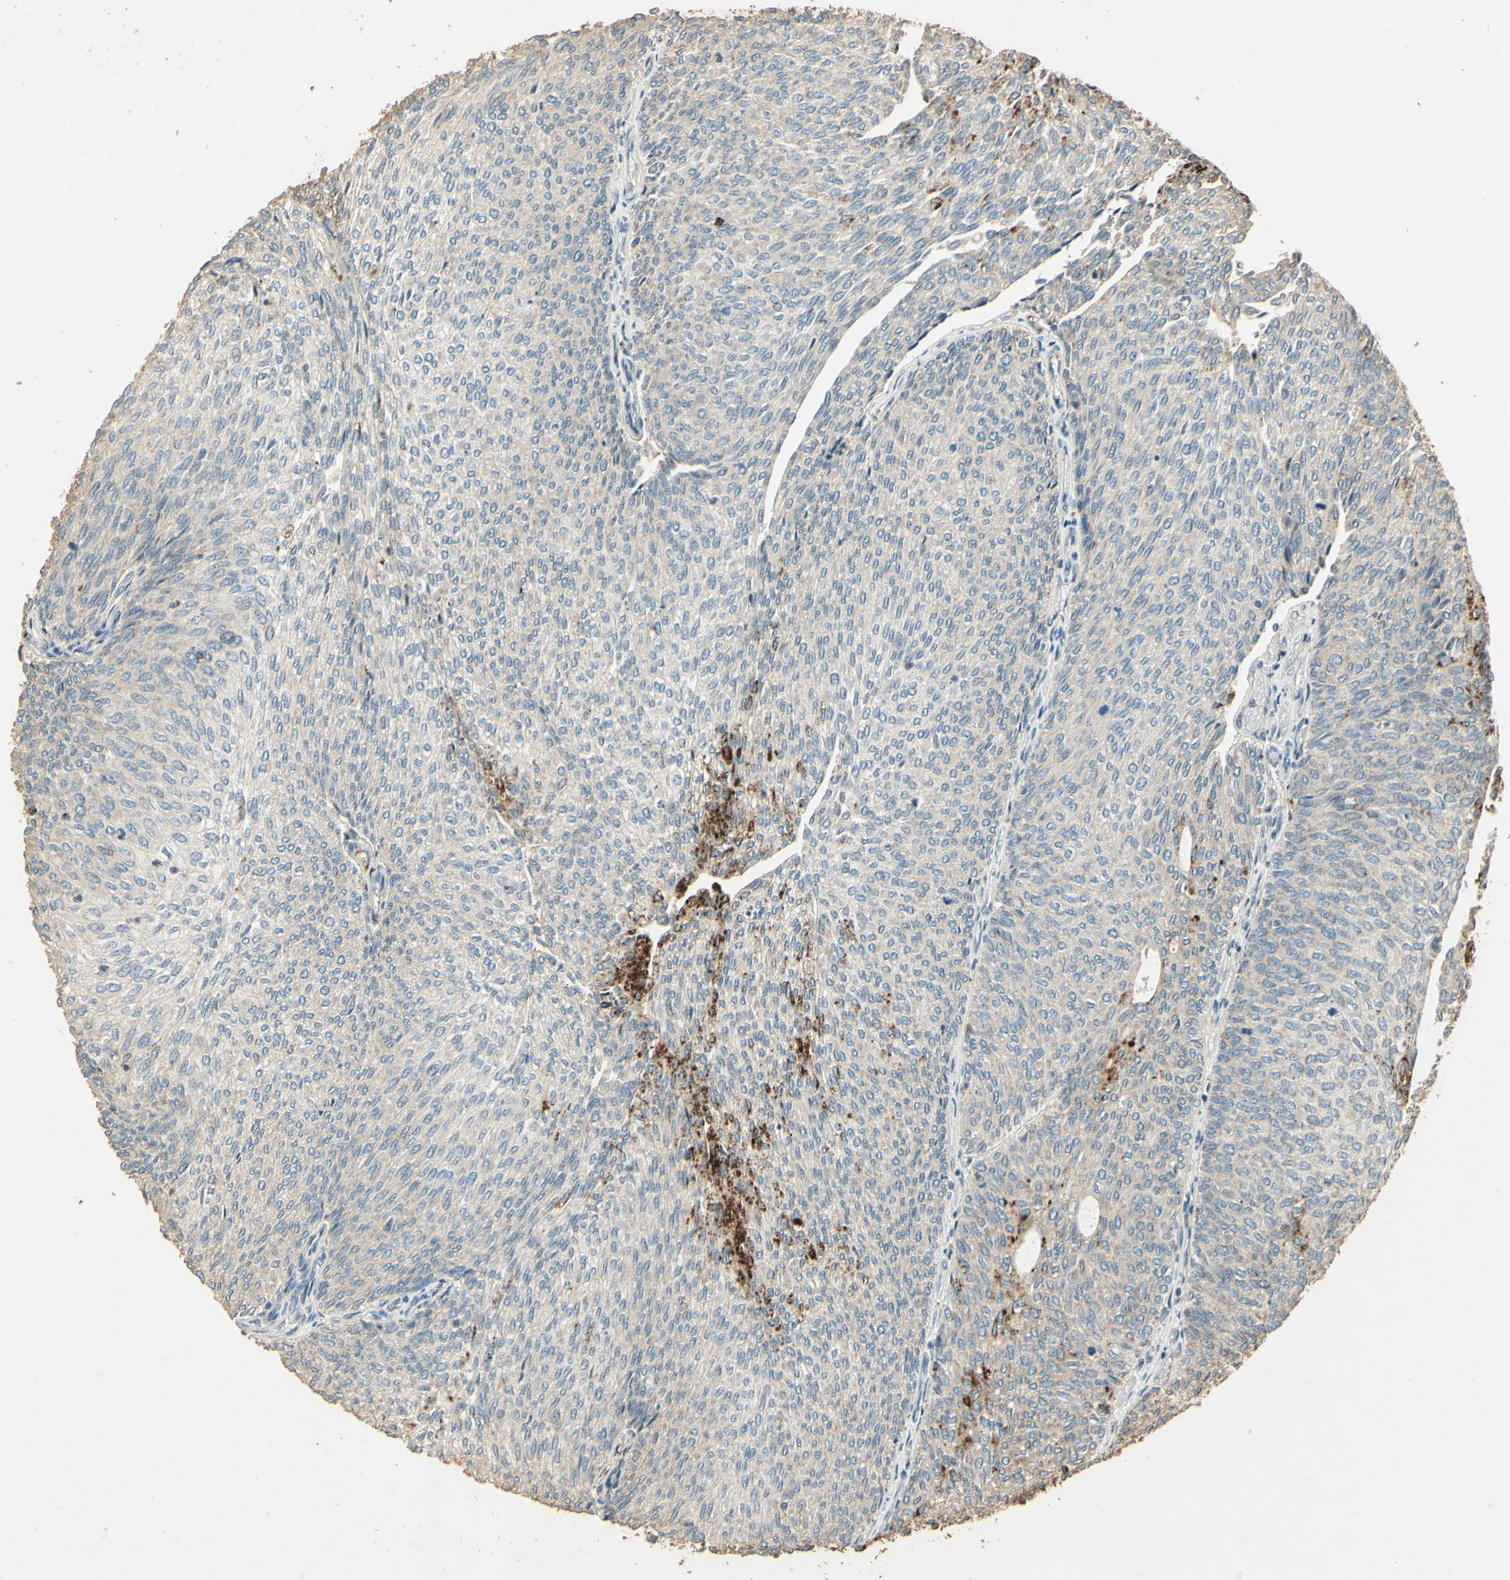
{"staining": {"intensity": "strong", "quantity": "<25%", "location": "cytoplasmic/membranous"}, "tissue": "urothelial cancer", "cell_type": "Tumor cells", "image_type": "cancer", "snomed": [{"axis": "morphology", "description": "Urothelial carcinoma, Low grade"}, {"axis": "topography", "description": "Urinary bladder"}], "caption": "A brown stain shows strong cytoplasmic/membranous positivity of a protein in low-grade urothelial carcinoma tumor cells.", "gene": "ARHGEF17", "patient": {"sex": "female", "age": 79}}